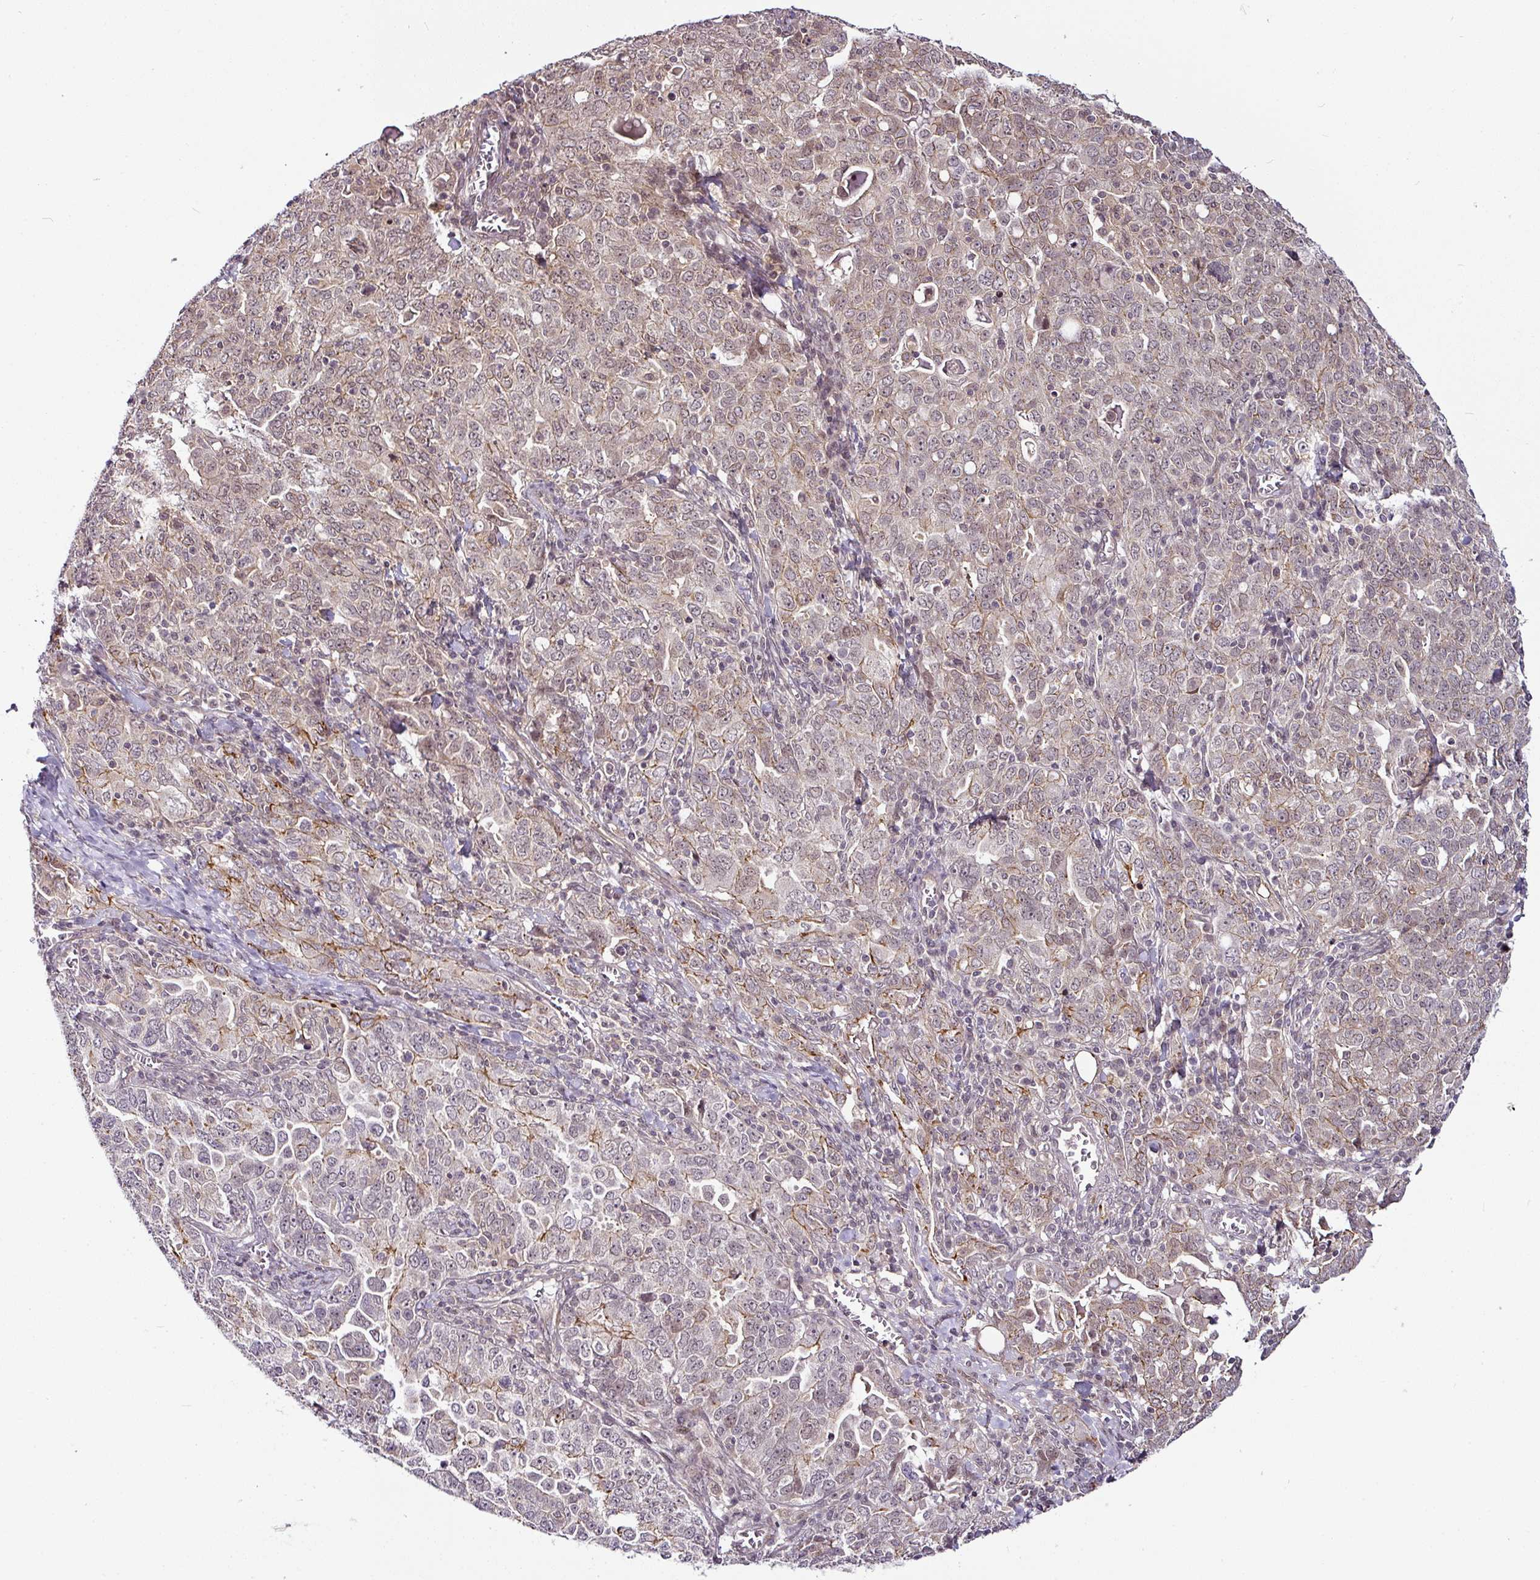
{"staining": {"intensity": "moderate", "quantity": "25%-75%", "location": "cytoplasmic/membranous,nuclear"}, "tissue": "ovarian cancer", "cell_type": "Tumor cells", "image_type": "cancer", "snomed": [{"axis": "morphology", "description": "Carcinoma, endometroid"}, {"axis": "topography", "description": "Ovary"}], "caption": "This photomicrograph reveals immunohistochemistry (IHC) staining of human ovarian cancer (endometroid carcinoma), with medium moderate cytoplasmic/membranous and nuclear staining in about 25%-75% of tumor cells.", "gene": "DCAF13", "patient": {"sex": "female", "age": 62}}